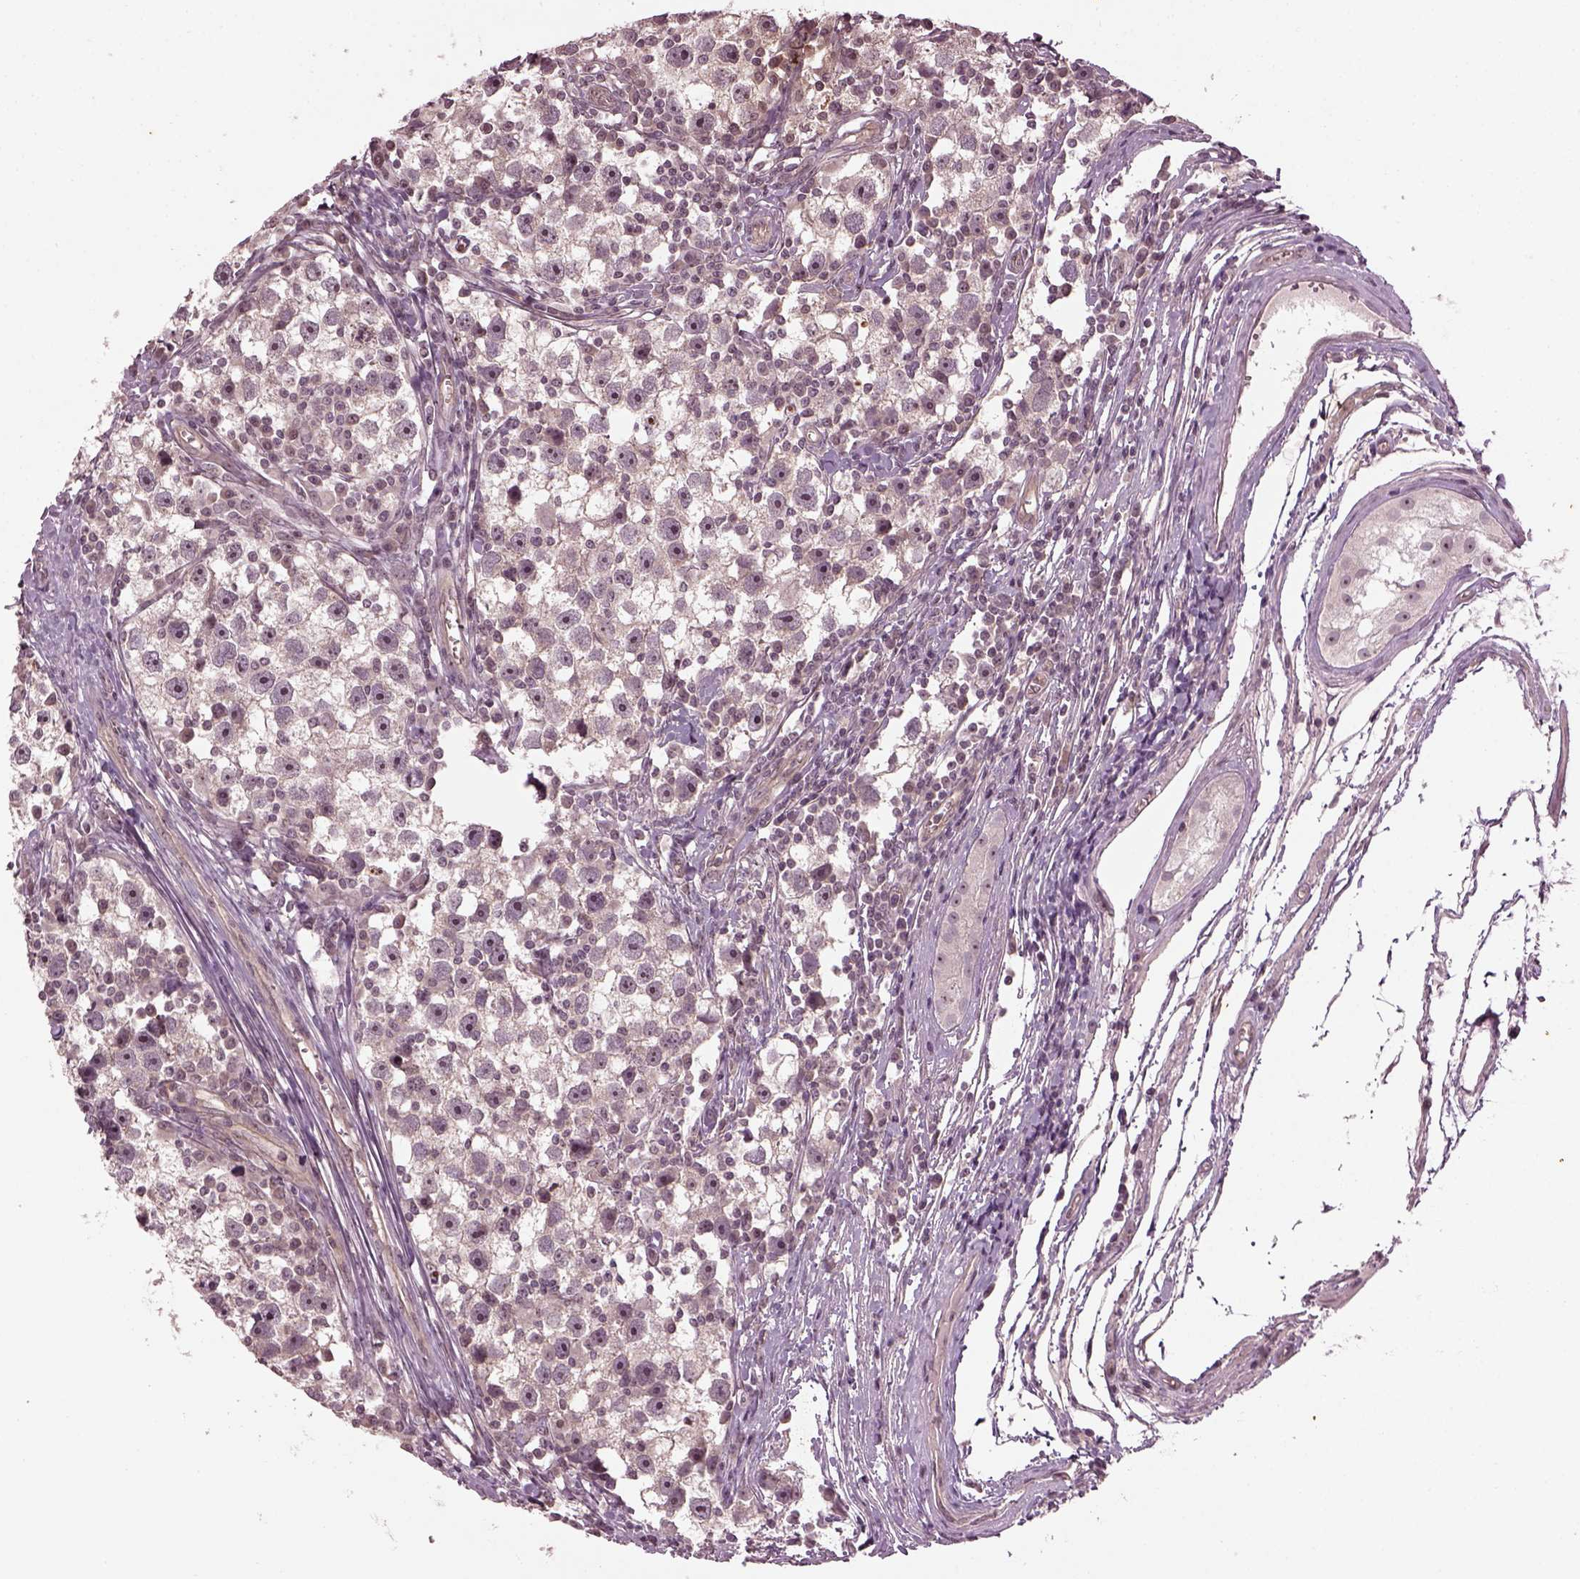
{"staining": {"intensity": "negative", "quantity": "none", "location": "none"}, "tissue": "testis cancer", "cell_type": "Tumor cells", "image_type": "cancer", "snomed": [{"axis": "morphology", "description": "Seminoma, NOS"}, {"axis": "topography", "description": "Testis"}], "caption": "High power microscopy micrograph of an immunohistochemistry photomicrograph of testis cancer (seminoma), revealing no significant staining in tumor cells.", "gene": "GNRH1", "patient": {"sex": "male", "age": 30}}